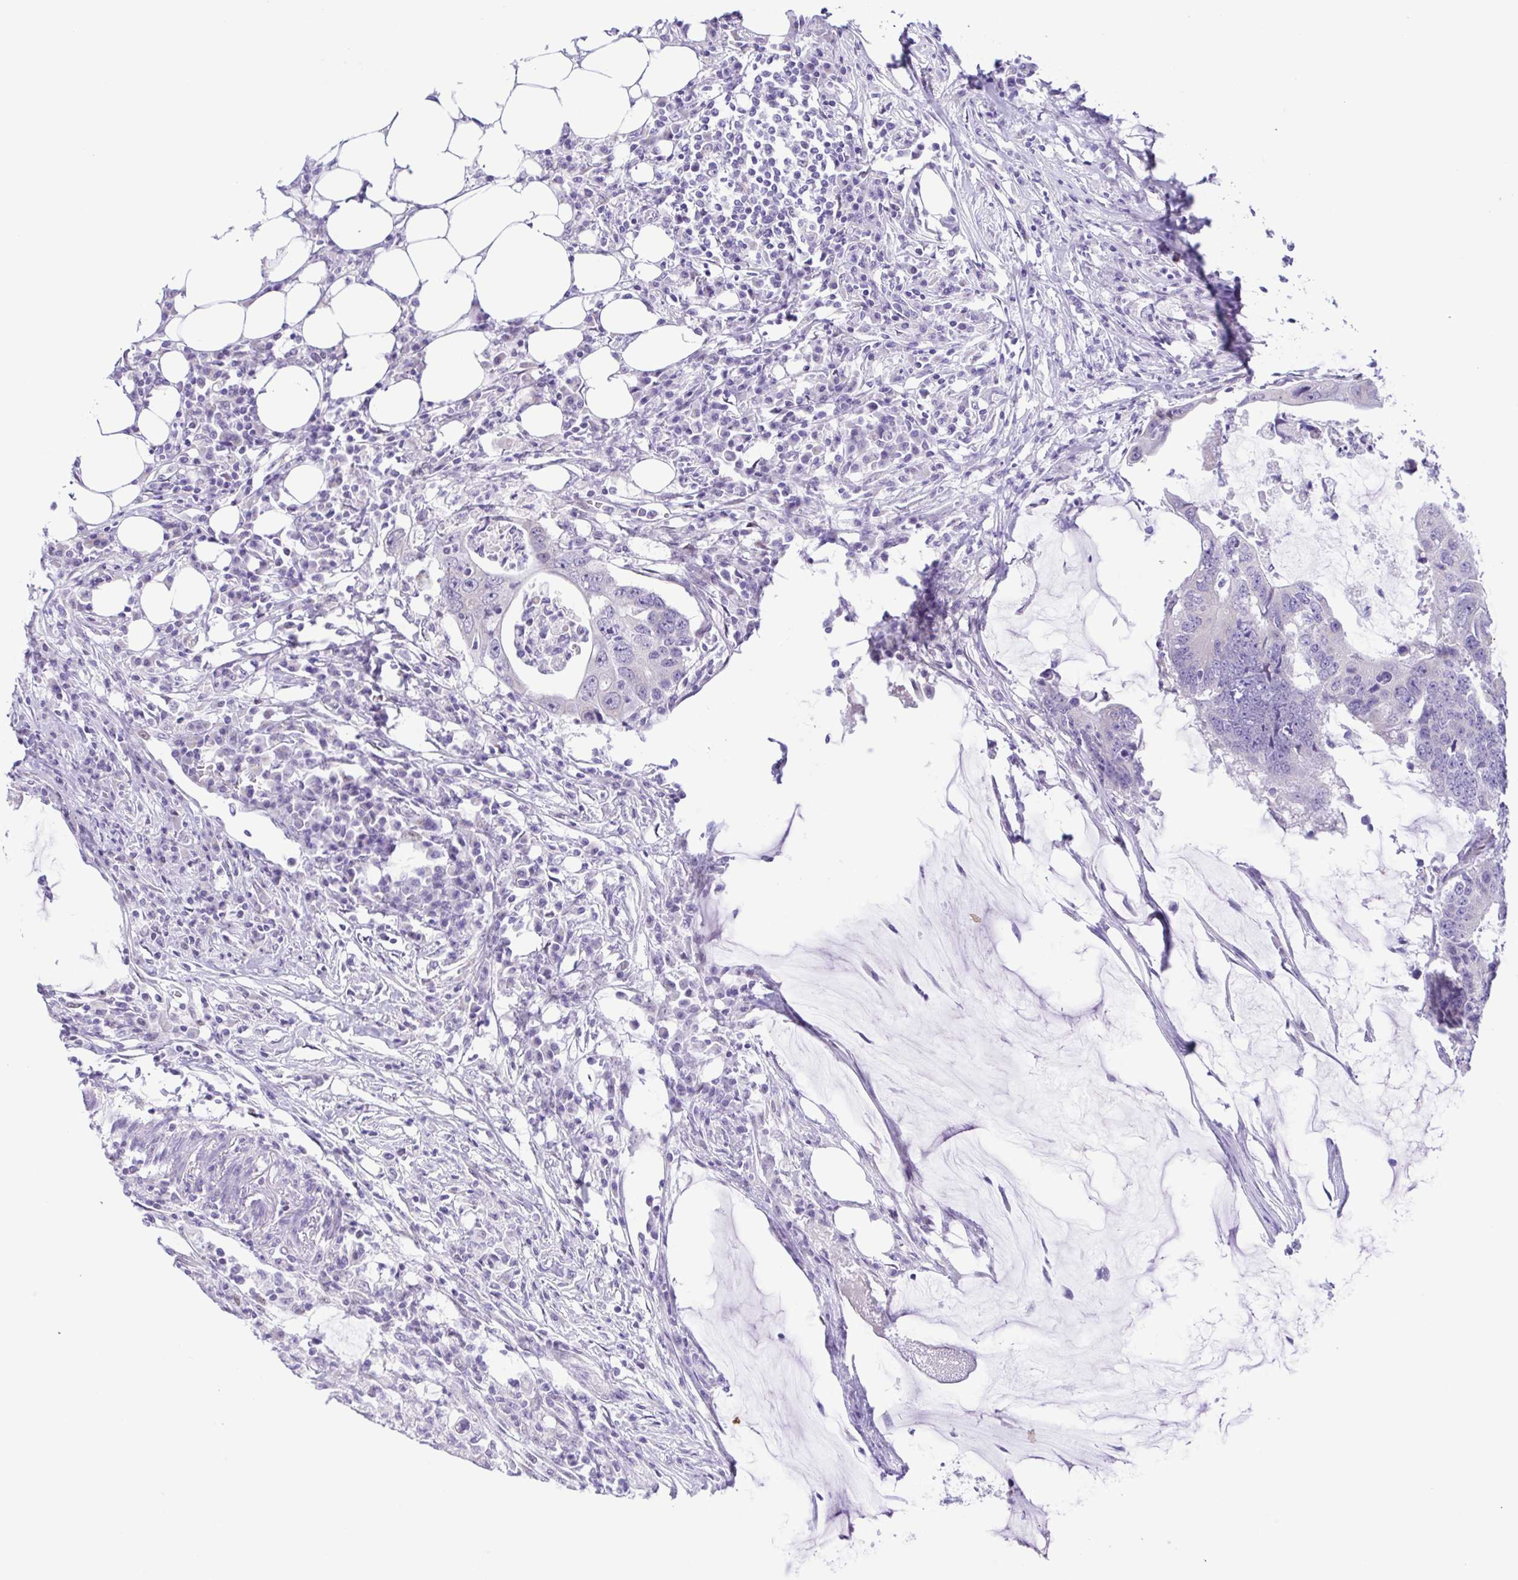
{"staining": {"intensity": "negative", "quantity": "none", "location": "none"}, "tissue": "colorectal cancer", "cell_type": "Tumor cells", "image_type": "cancer", "snomed": [{"axis": "morphology", "description": "Adenocarcinoma, NOS"}, {"axis": "topography", "description": "Colon"}], "caption": "This is an IHC image of adenocarcinoma (colorectal). There is no staining in tumor cells.", "gene": "TGM3", "patient": {"sex": "male", "age": 71}}